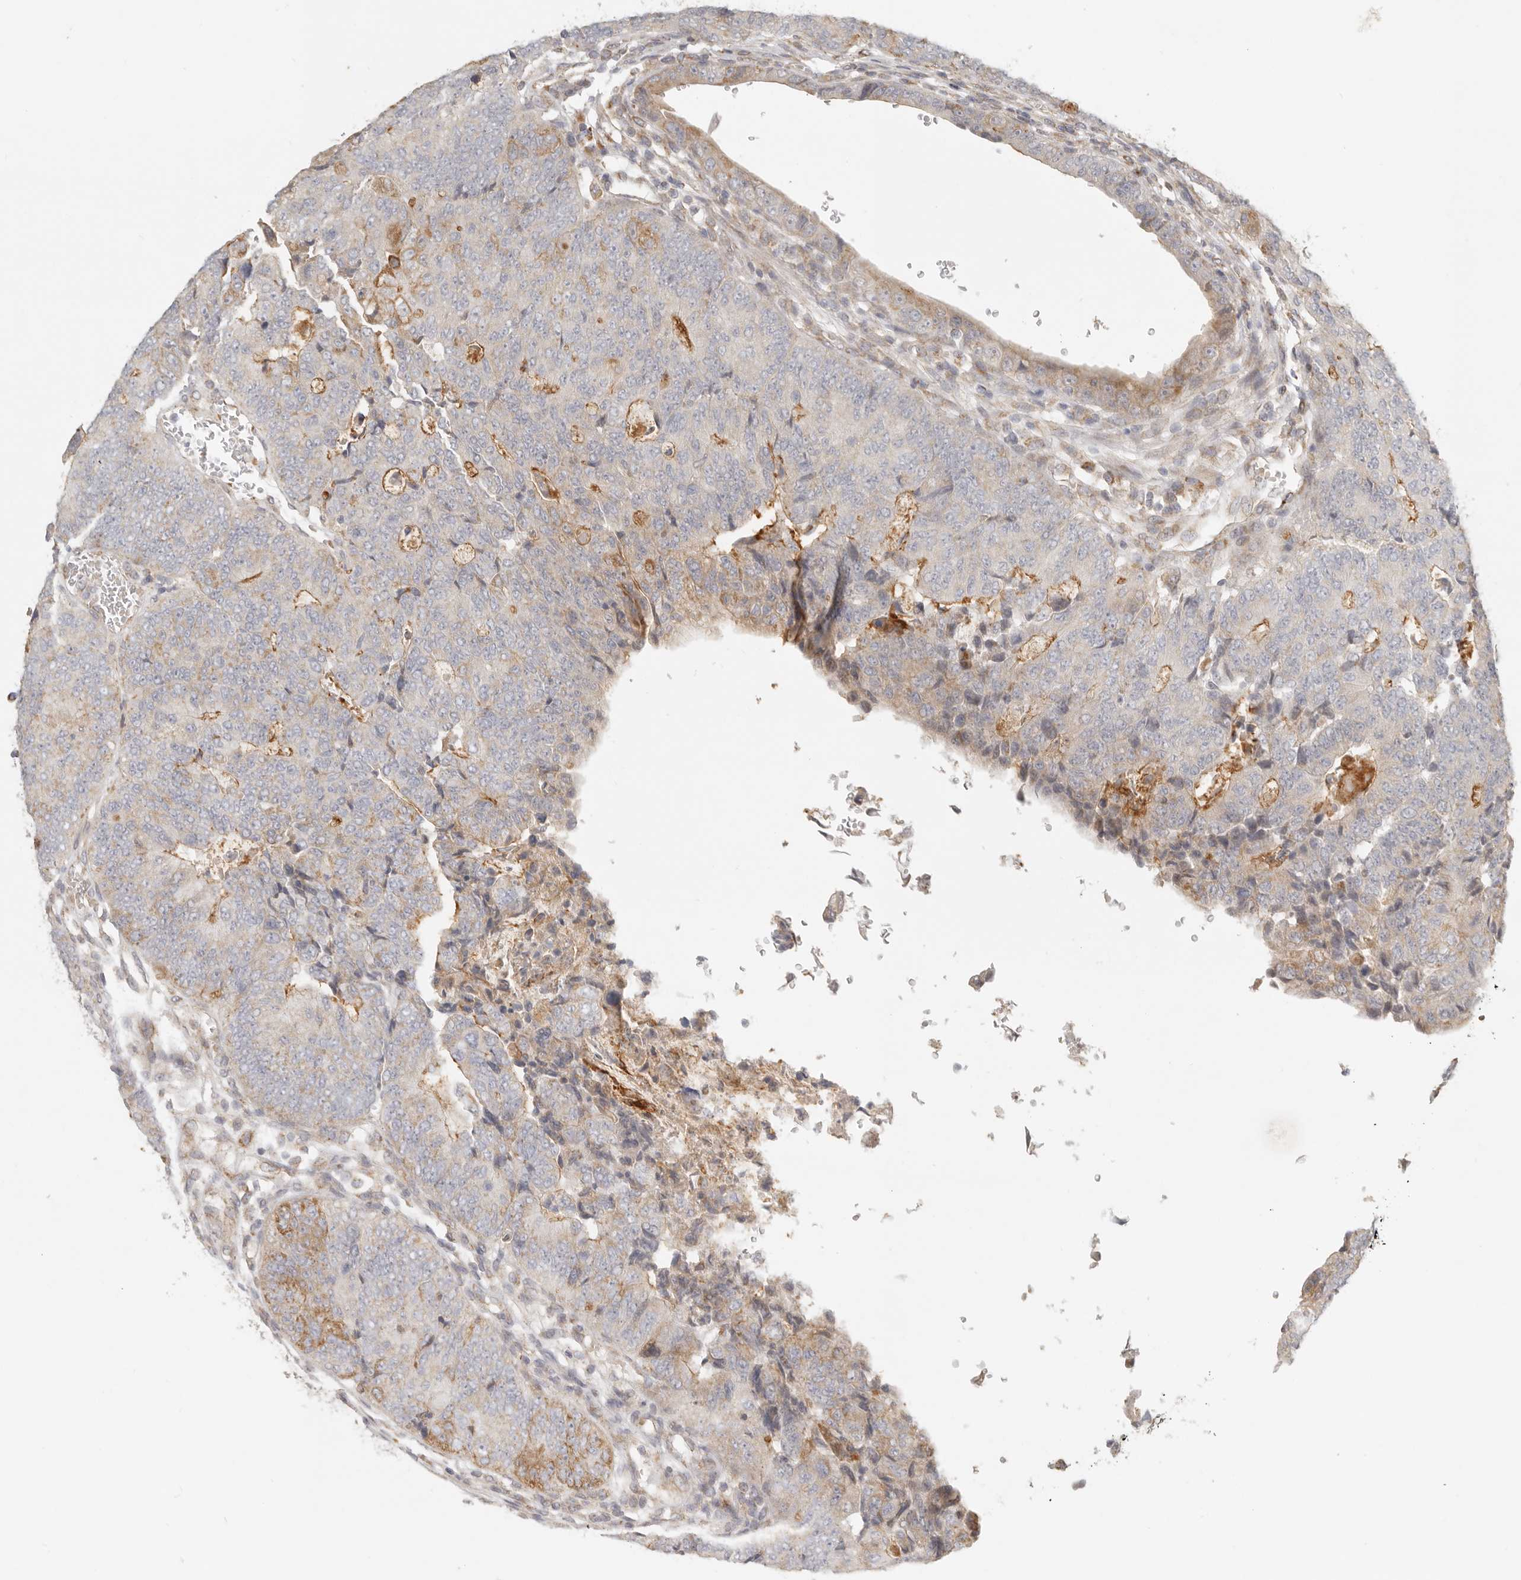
{"staining": {"intensity": "moderate", "quantity": "25%-75%", "location": "cytoplasmic/membranous"}, "tissue": "colorectal cancer", "cell_type": "Tumor cells", "image_type": "cancer", "snomed": [{"axis": "morphology", "description": "Adenocarcinoma, NOS"}, {"axis": "topography", "description": "Colon"}], "caption": "Tumor cells exhibit moderate cytoplasmic/membranous staining in approximately 25%-75% of cells in colorectal adenocarcinoma.", "gene": "KDF1", "patient": {"sex": "female", "age": 67}}